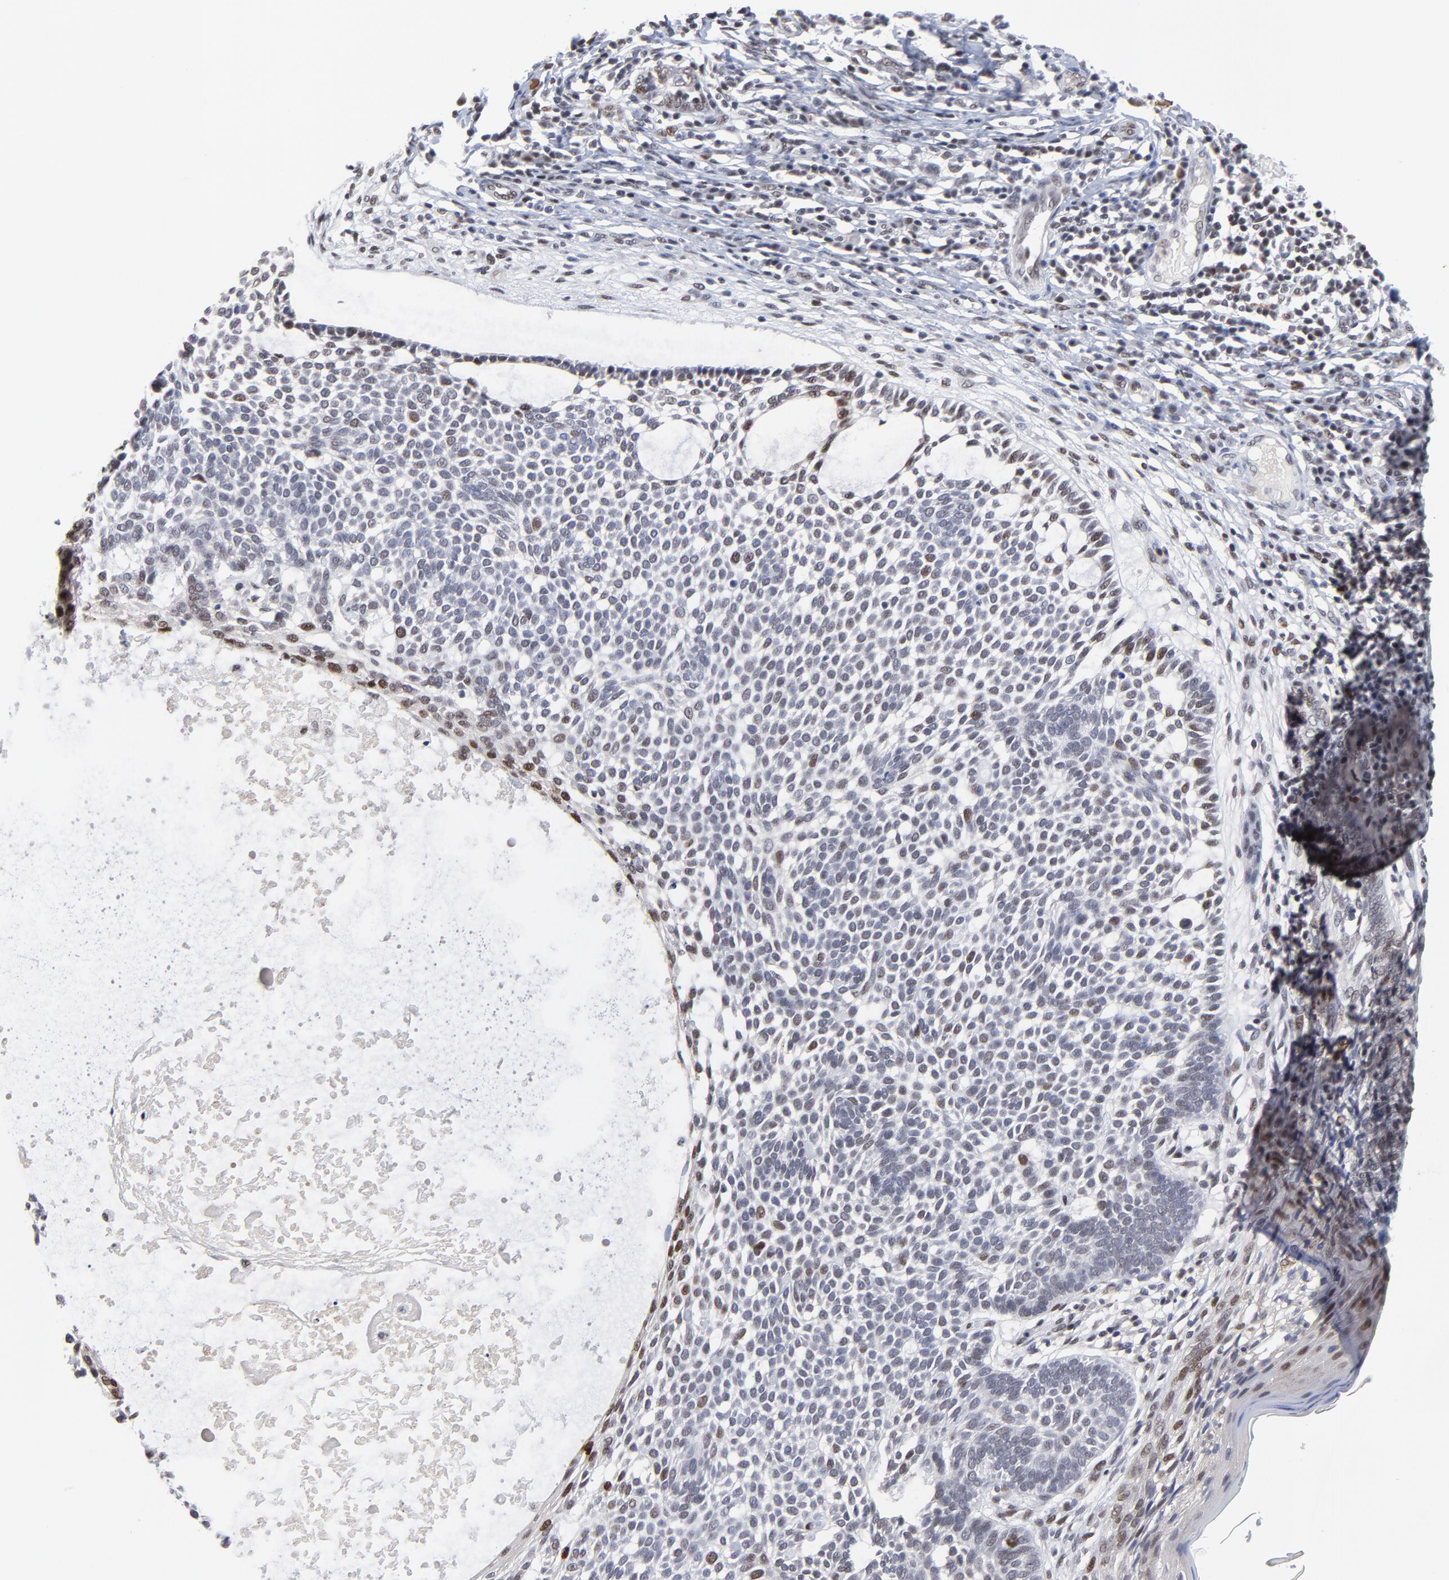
{"staining": {"intensity": "weak", "quantity": "25%-75%", "location": "nuclear"}, "tissue": "skin cancer", "cell_type": "Tumor cells", "image_type": "cancer", "snomed": [{"axis": "morphology", "description": "Basal cell carcinoma"}, {"axis": "topography", "description": "Skin"}], "caption": "Immunohistochemistry photomicrograph of skin cancer (basal cell carcinoma) stained for a protein (brown), which displays low levels of weak nuclear staining in about 25%-75% of tumor cells.", "gene": "OGFOD1", "patient": {"sex": "male", "age": 87}}